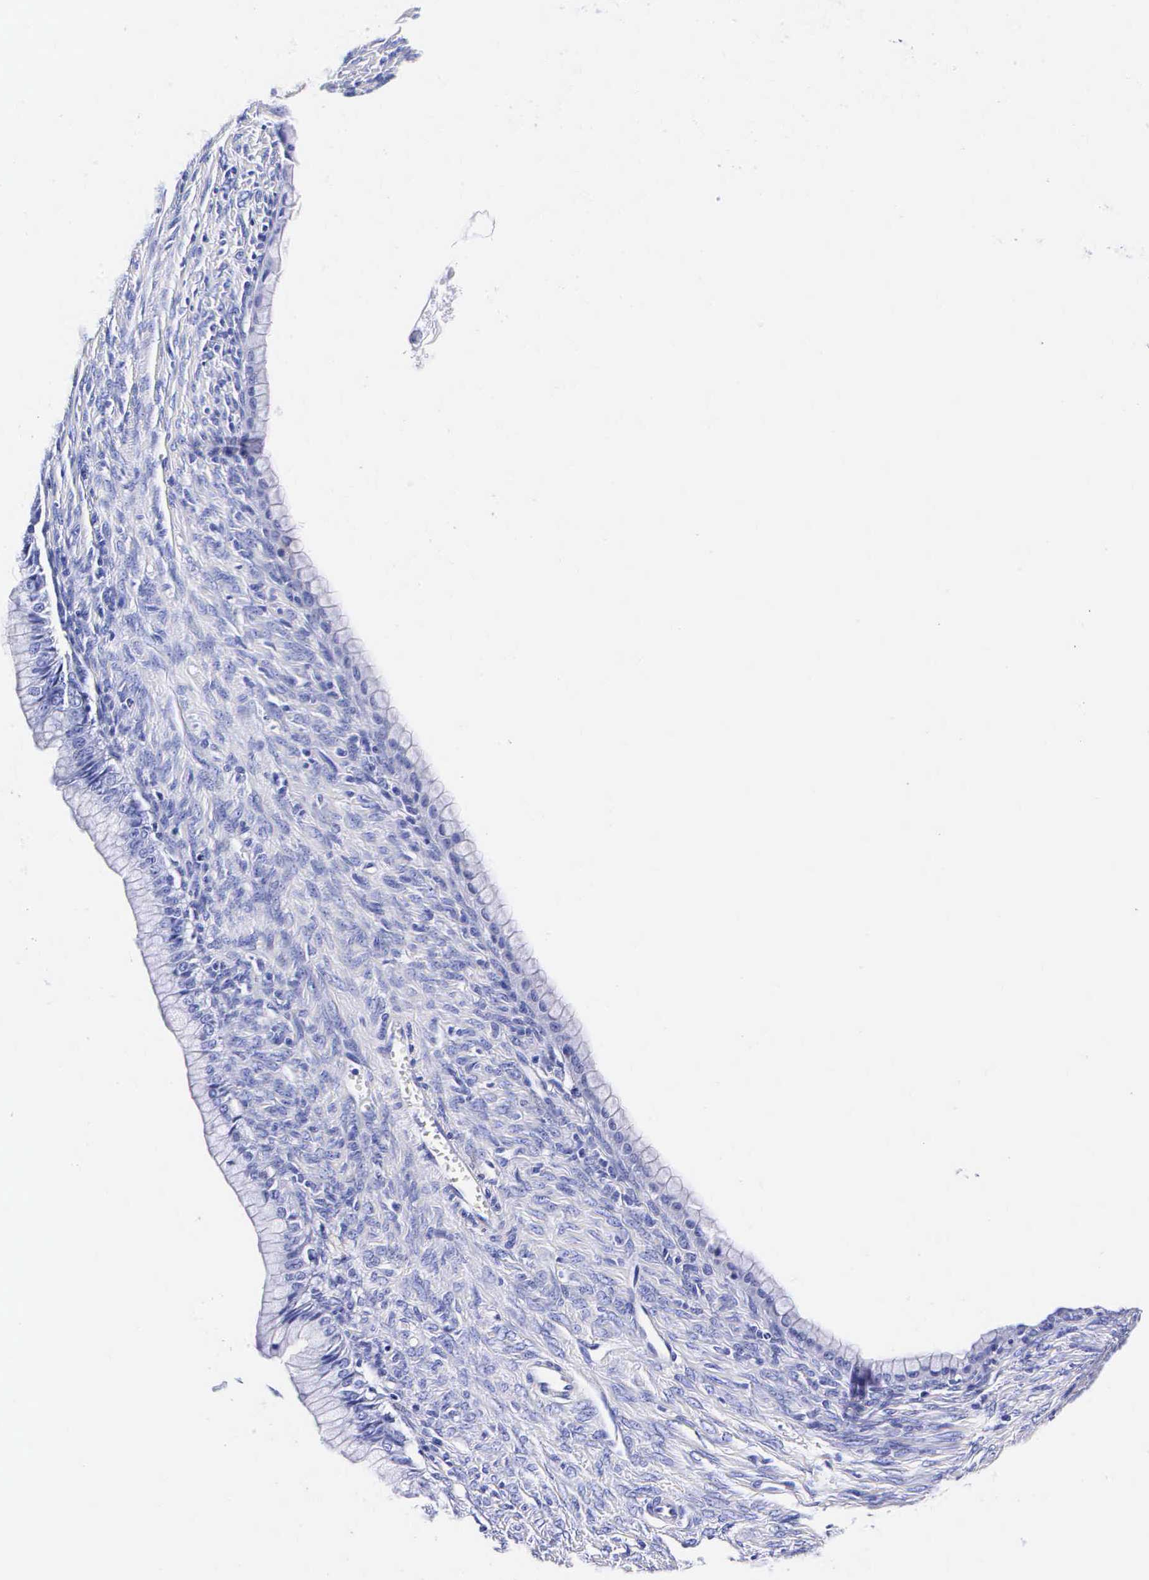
{"staining": {"intensity": "negative", "quantity": "none", "location": "none"}, "tissue": "ovarian cancer", "cell_type": "Tumor cells", "image_type": "cancer", "snomed": [{"axis": "morphology", "description": "Cystadenocarcinoma, mucinous, NOS"}, {"axis": "topography", "description": "Ovary"}], "caption": "Tumor cells show no significant expression in ovarian mucinous cystadenocarcinoma.", "gene": "ENO2", "patient": {"sex": "female", "age": 25}}